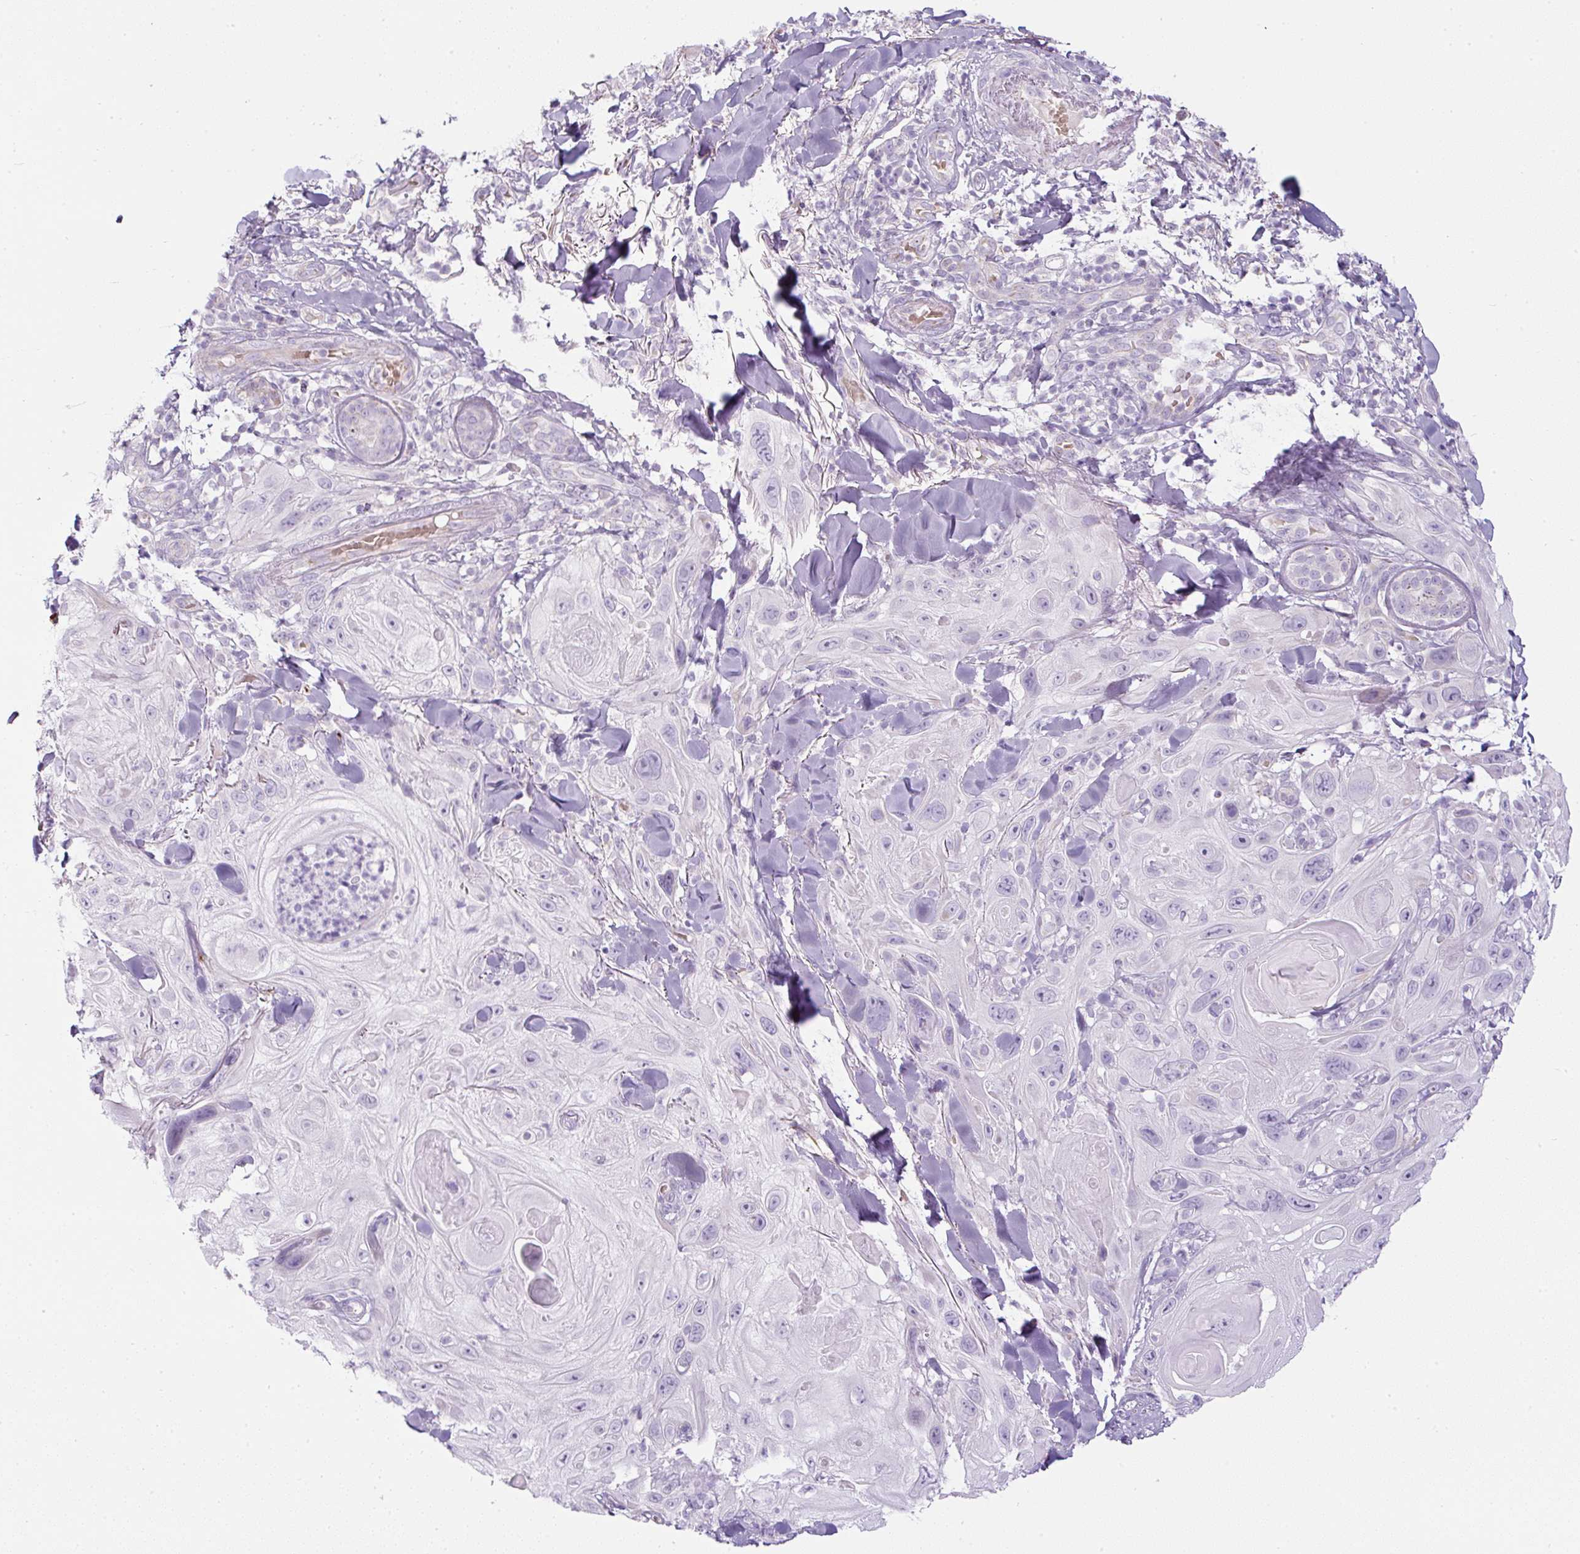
{"staining": {"intensity": "negative", "quantity": "none", "location": "none"}, "tissue": "skin cancer", "cell_type": "Tumor cells", "image_type": "cancer", "snomed": [{"axis": "morphology", "description": "Normal tissue, NOS"}, {"axis": "morphology", "description": "Squamous cell carcinoma, NOS"}, {"axis": "topography", "description": "Skin"}], "caption": "Tumor cells show no significant protein staining in skin squamous cell carcinoma. Brightfield microscopy of immunohistochemistry (IHC) stained with DAB (3,3'-diaminobenzidine) (brown) and hematoxylin (blue), captured at high magnification.", "gene": "FGFBP3", "patient": {"sex": "male", "age": 72}}